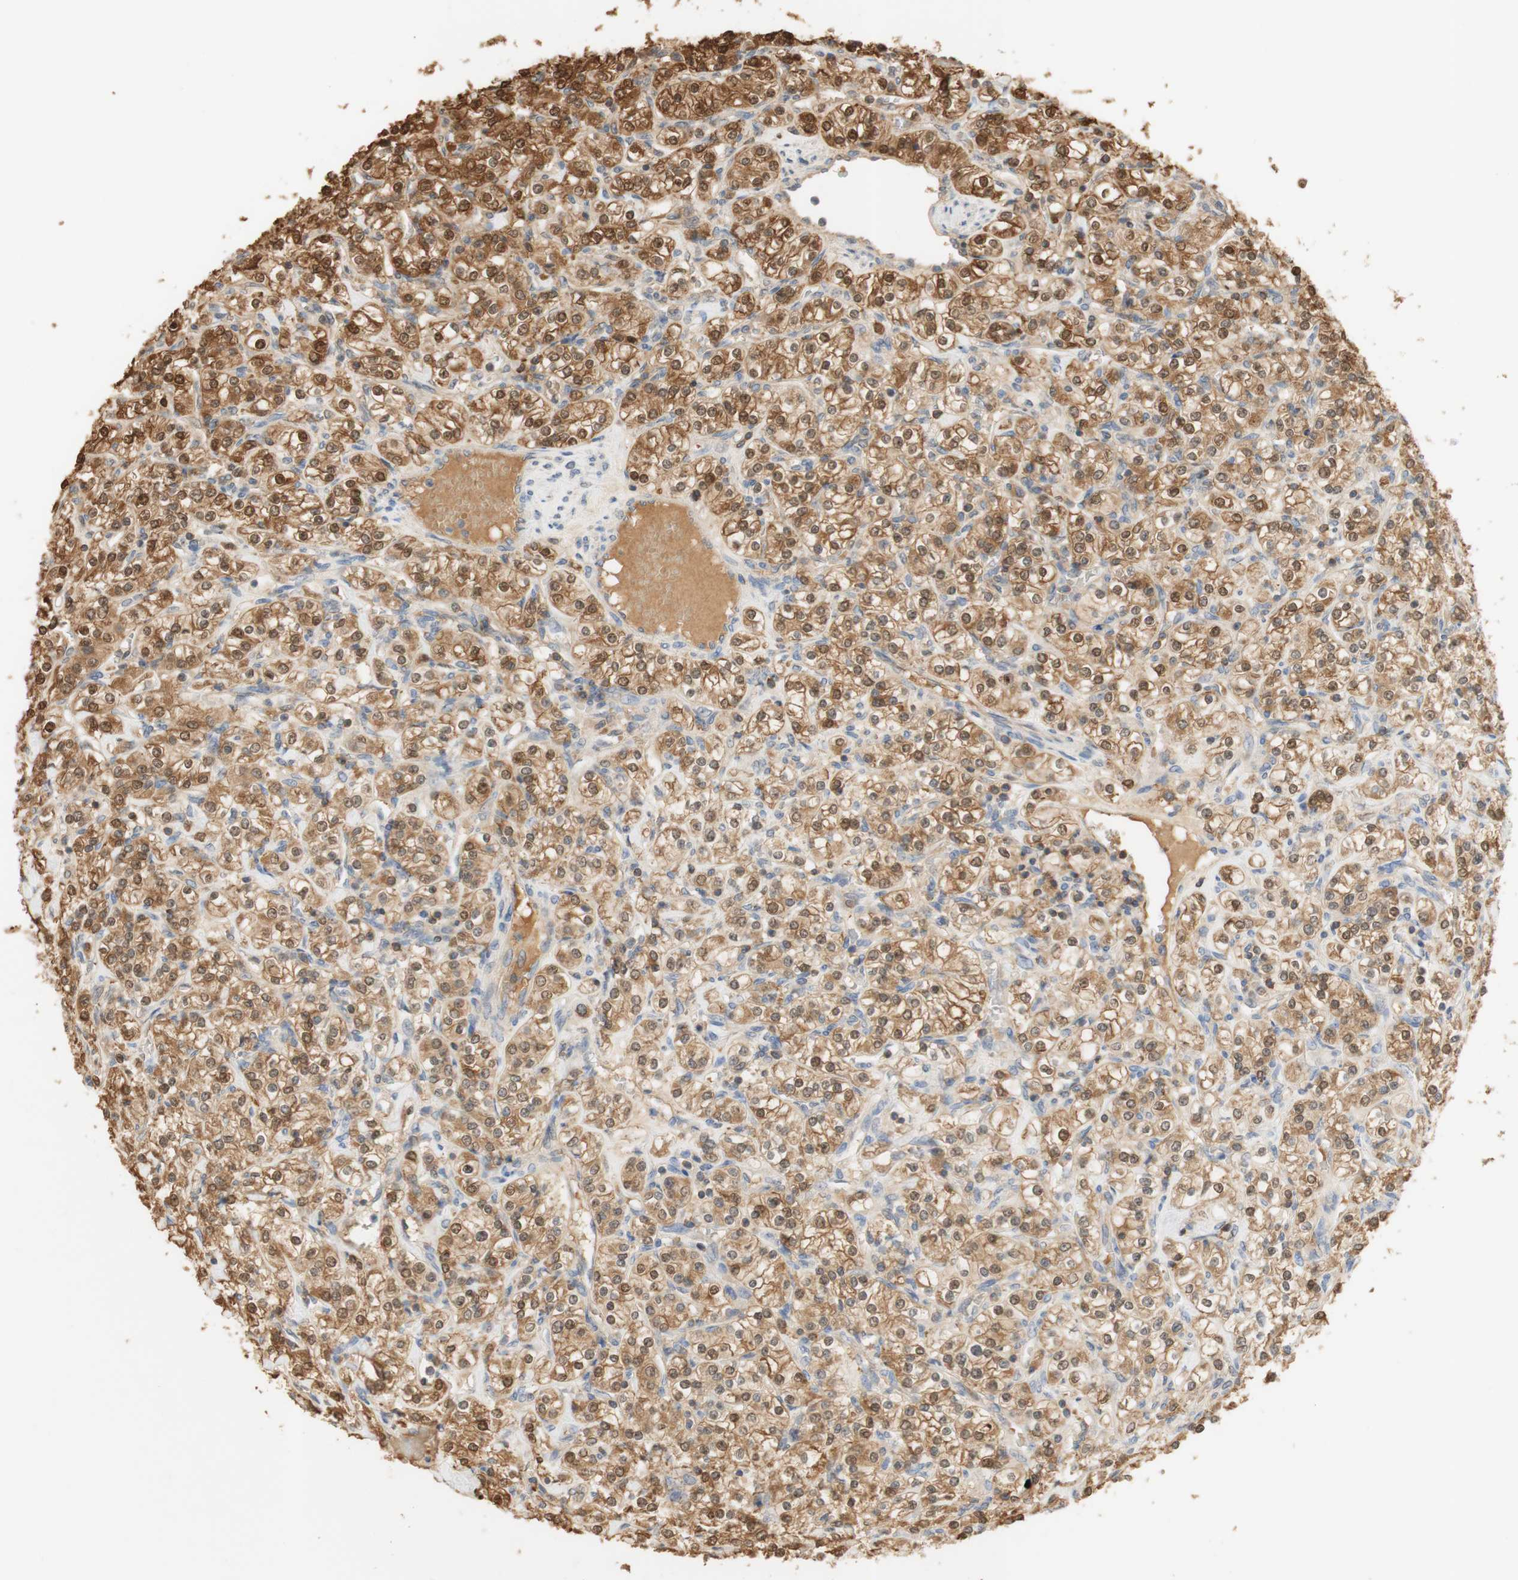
{"staining": {"intensity": "moderate", "quantity": ">75%", "location": "cytoplasmic/membranous,nuclear"}, "tissue": "renal cancer", "cell_type": "Tumor cells", "image_type": "cancer", "snomed": [{"axis": "morphology", "description": "Adenocarcinoma, NOS"}, {"axis": "topography", "description": "Kidney"}], "caption": "Protein analysis of renal cancer (adenocarcinoma) tissue demonstrates moderate cytoplasmic/membranous and nuclear staining in about >75% of tumor cells.", "gene": "NAP1L4", "patient": {"sex": "male", "age": 77}}